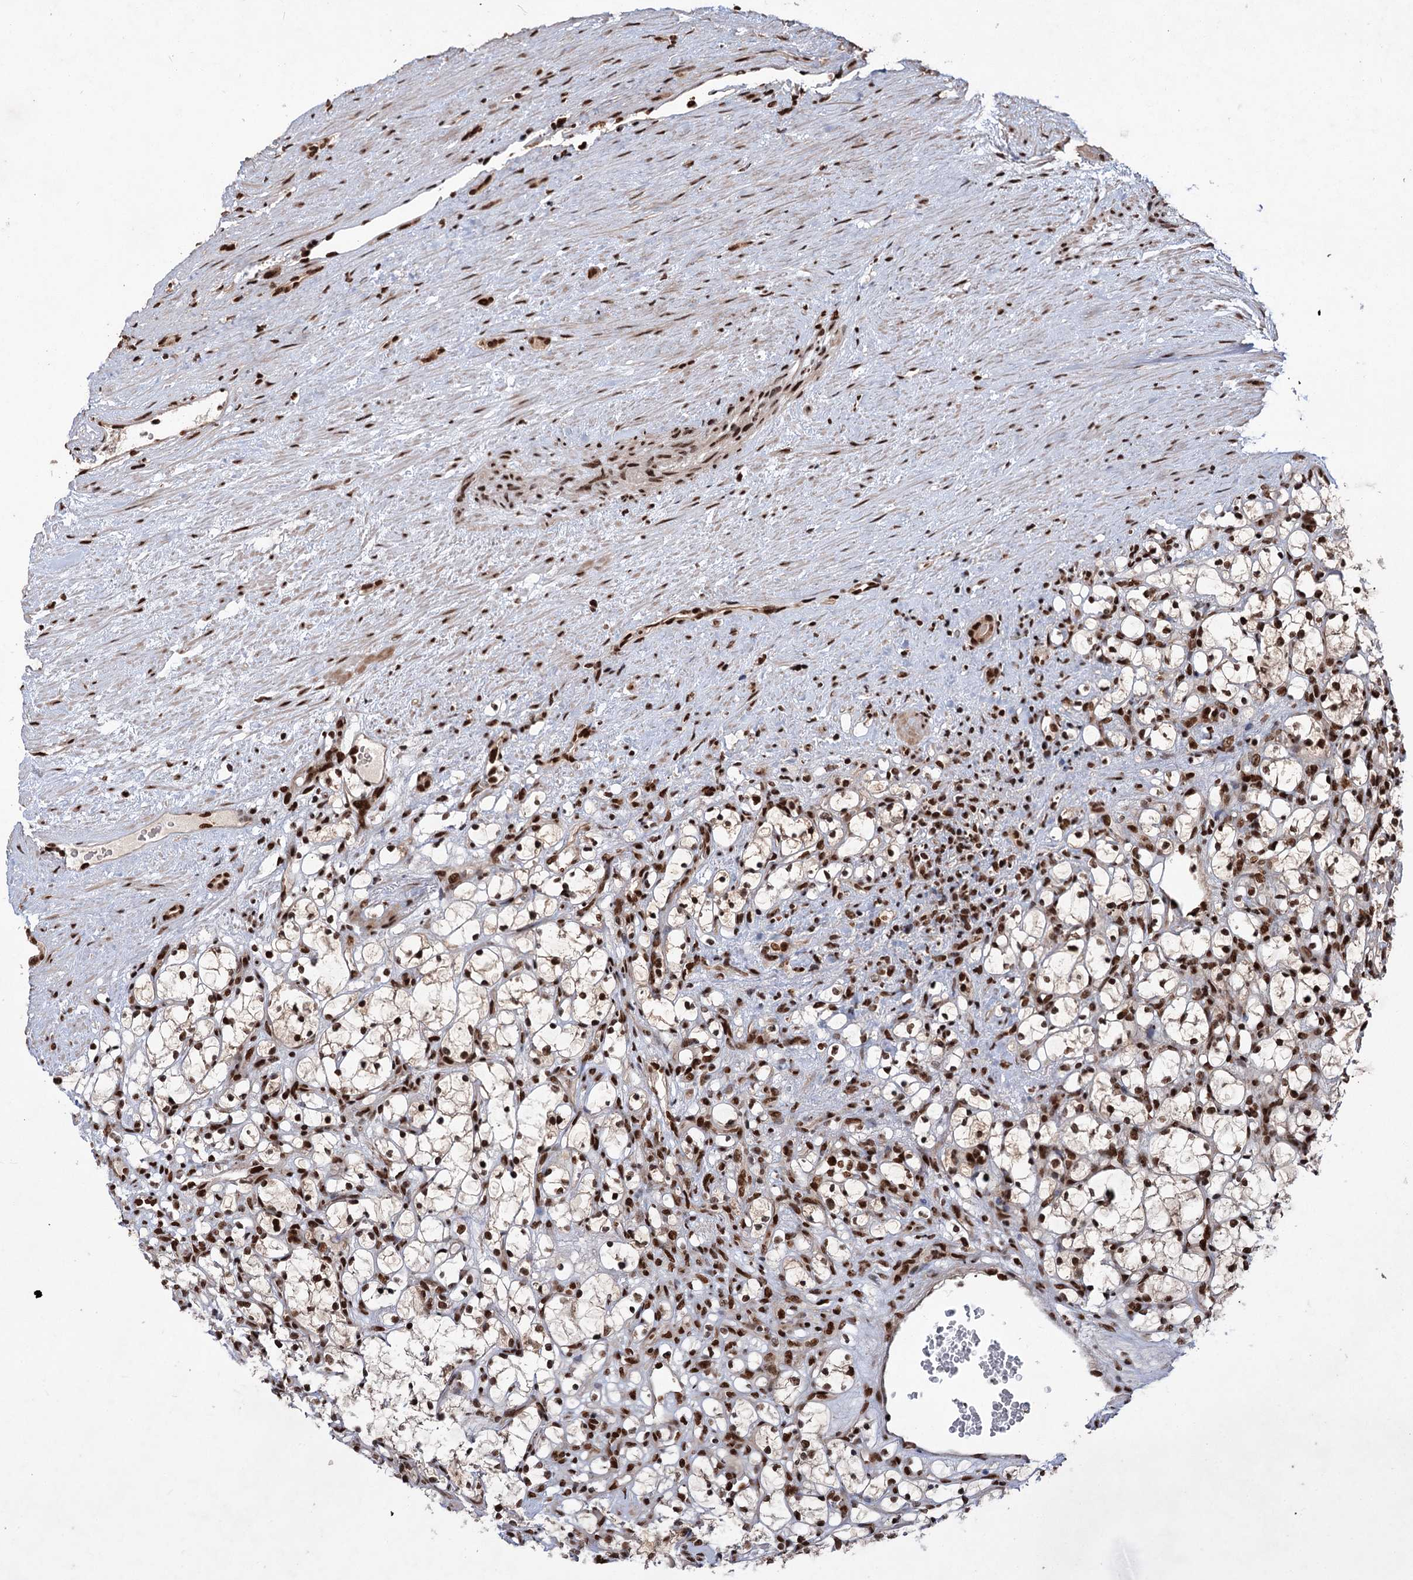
{"staining": {"intensity": "strong", "quantity": ">75%", "location": "nuclear"}, "tissue": "renal cancer", "cell_type": "Tumor cells", "image_type": "cancer", "snomed": [{"axis": "morphology", "description": "Adenocarcinoma, NOS"}, {"axis": "topography", "description": "Kidney"}], "caption": "Adenocarcinoma (renal) stained with a protein marker exhibits strong staining in tumor cells.", "gene": "MAML1", "patient": {"sex": "female", "age": 69}}